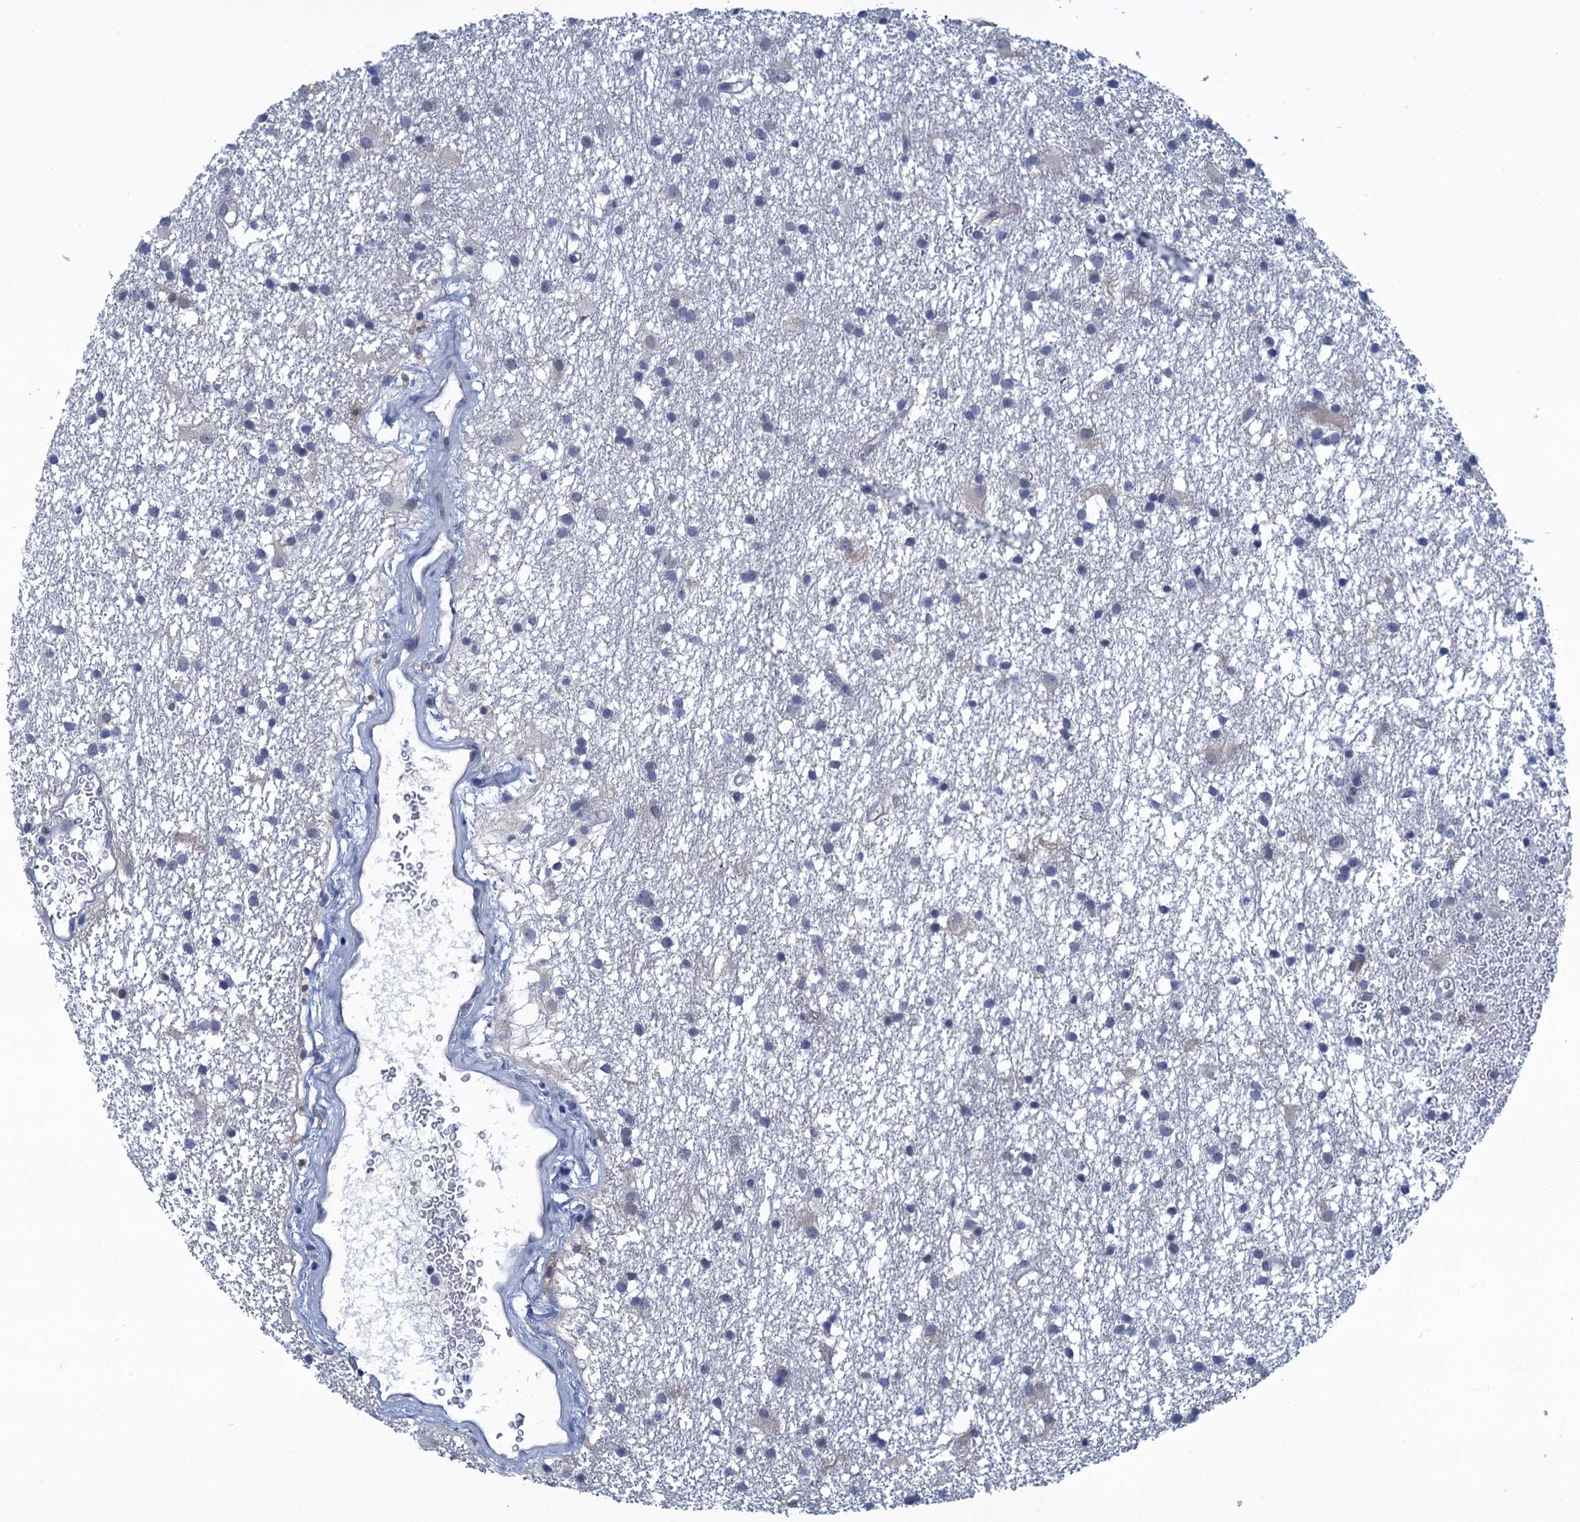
{"staining": {"intensity": "negative", "quantity": "none", "location": "none"}, "tissue": "glioma", "cell_type": "Tumor cells", "image_type": "cancer", "snomed": [{"axis": "morphology", "description": "Glioma, malignant, High grade"}, {"axis": "topography", "description": "Brain"}], "caption": "High power microscopy image of an immunohistochemistry micrograph of glioma, revealing no significant positivity in tumor cells.", "gene": "GINS3", "patient": {"sex": "male", "age": 77}}